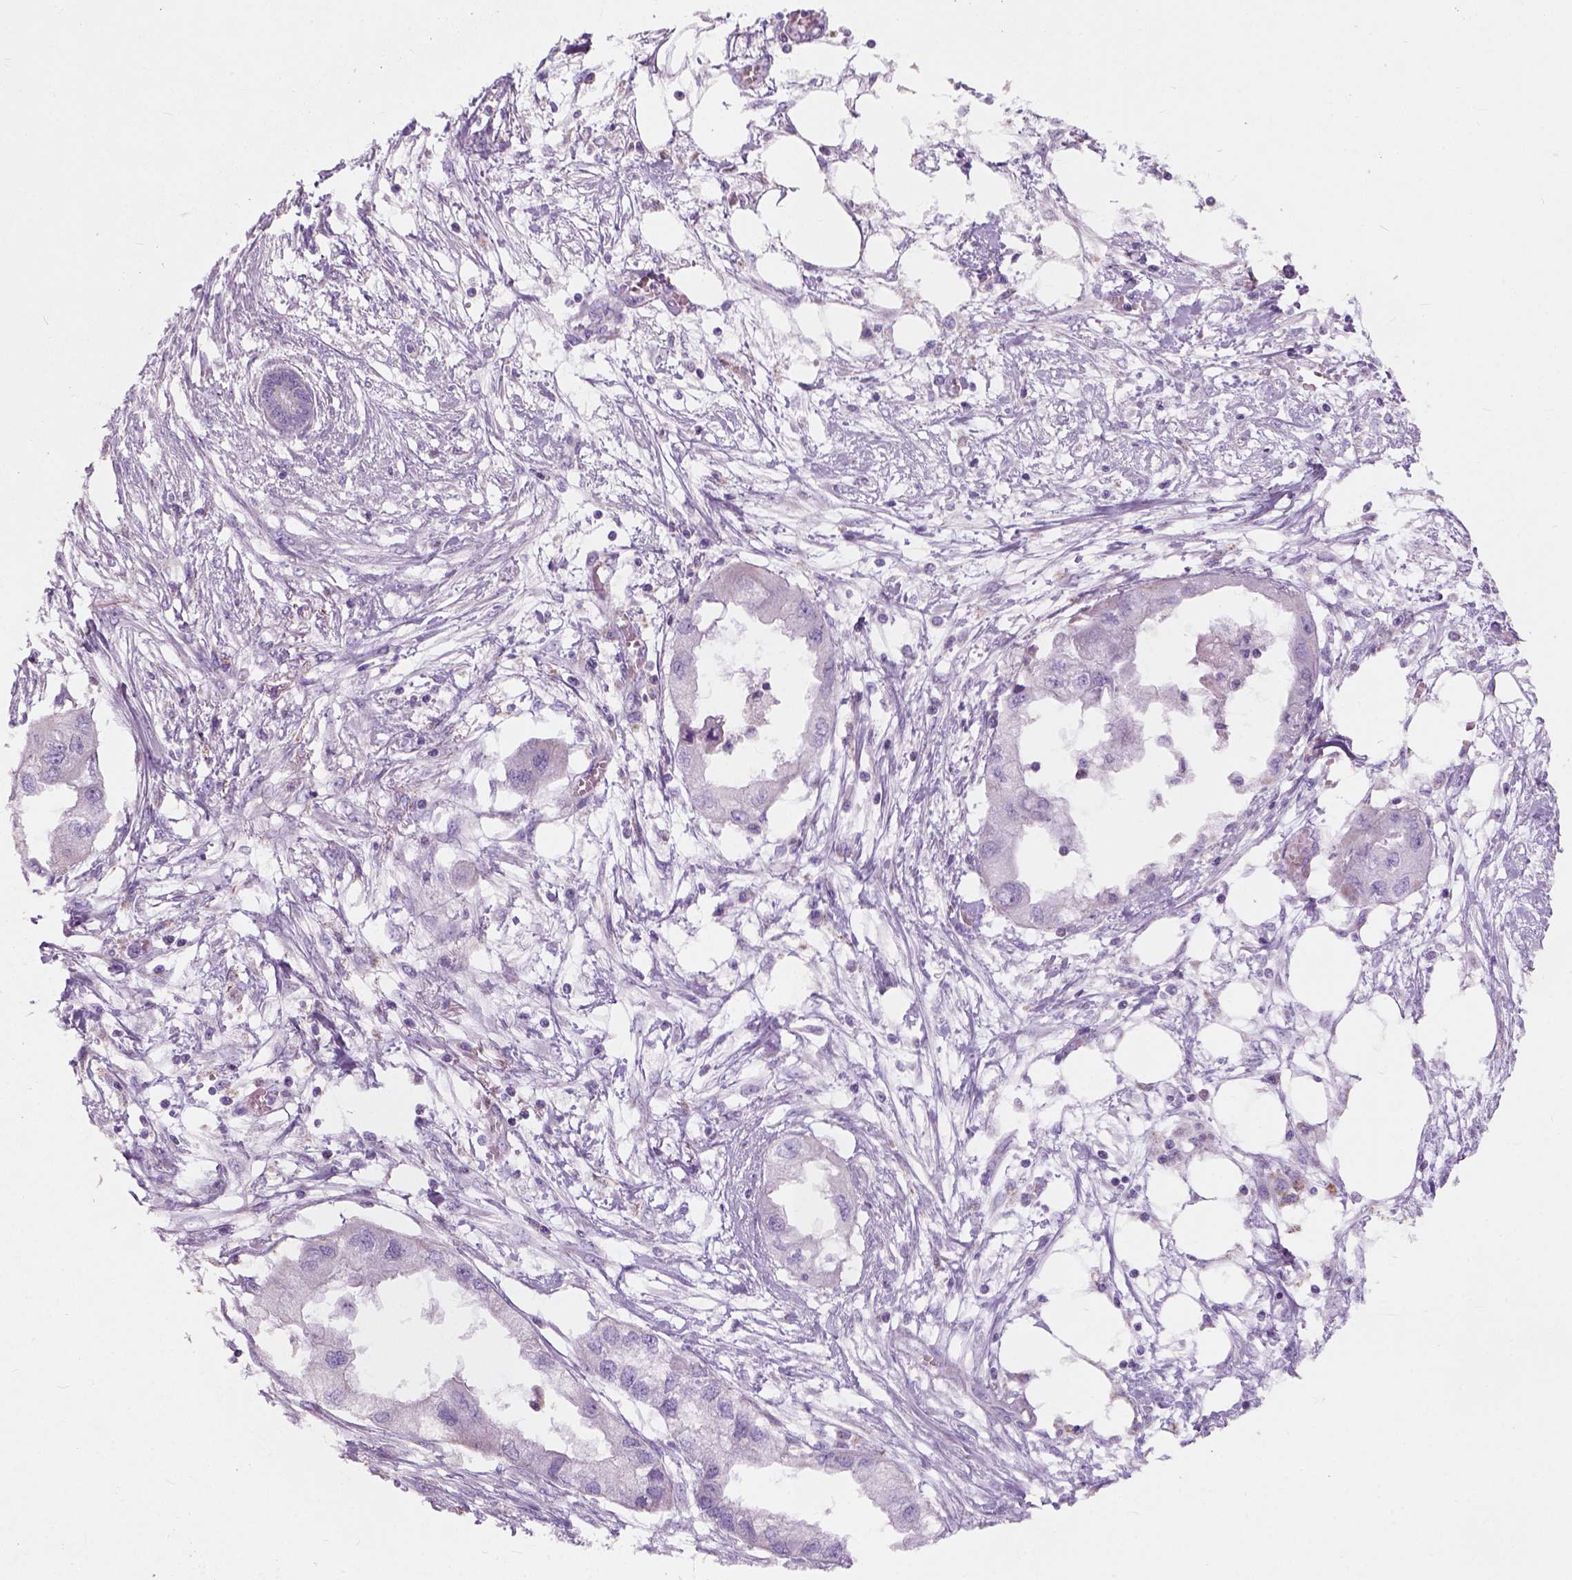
{"staining": {"intensity": "negative", "quantity": "none", "location": "none"}, "tissue": "endometrial cancer", "cell_type": "Tumor cells", "image_type": "cancer", "snomed": [{"axis": "morphology", "description": "Adenocarcinoma, NOS"}, {"axis": "morphology", "description": "Adenocarcinoma, metastatic, NOS"}, {"axis": "topography", "description": "Adipose tissue"}, {"axis": "topography", "description": "Endometrium"}], "caption": "Histopathology image shows no significant protein positivity in tumor cells of adenocarcinoma (endometrial).", "gene": "CHODL", "patient": {"sex": "female", "age": 67}}